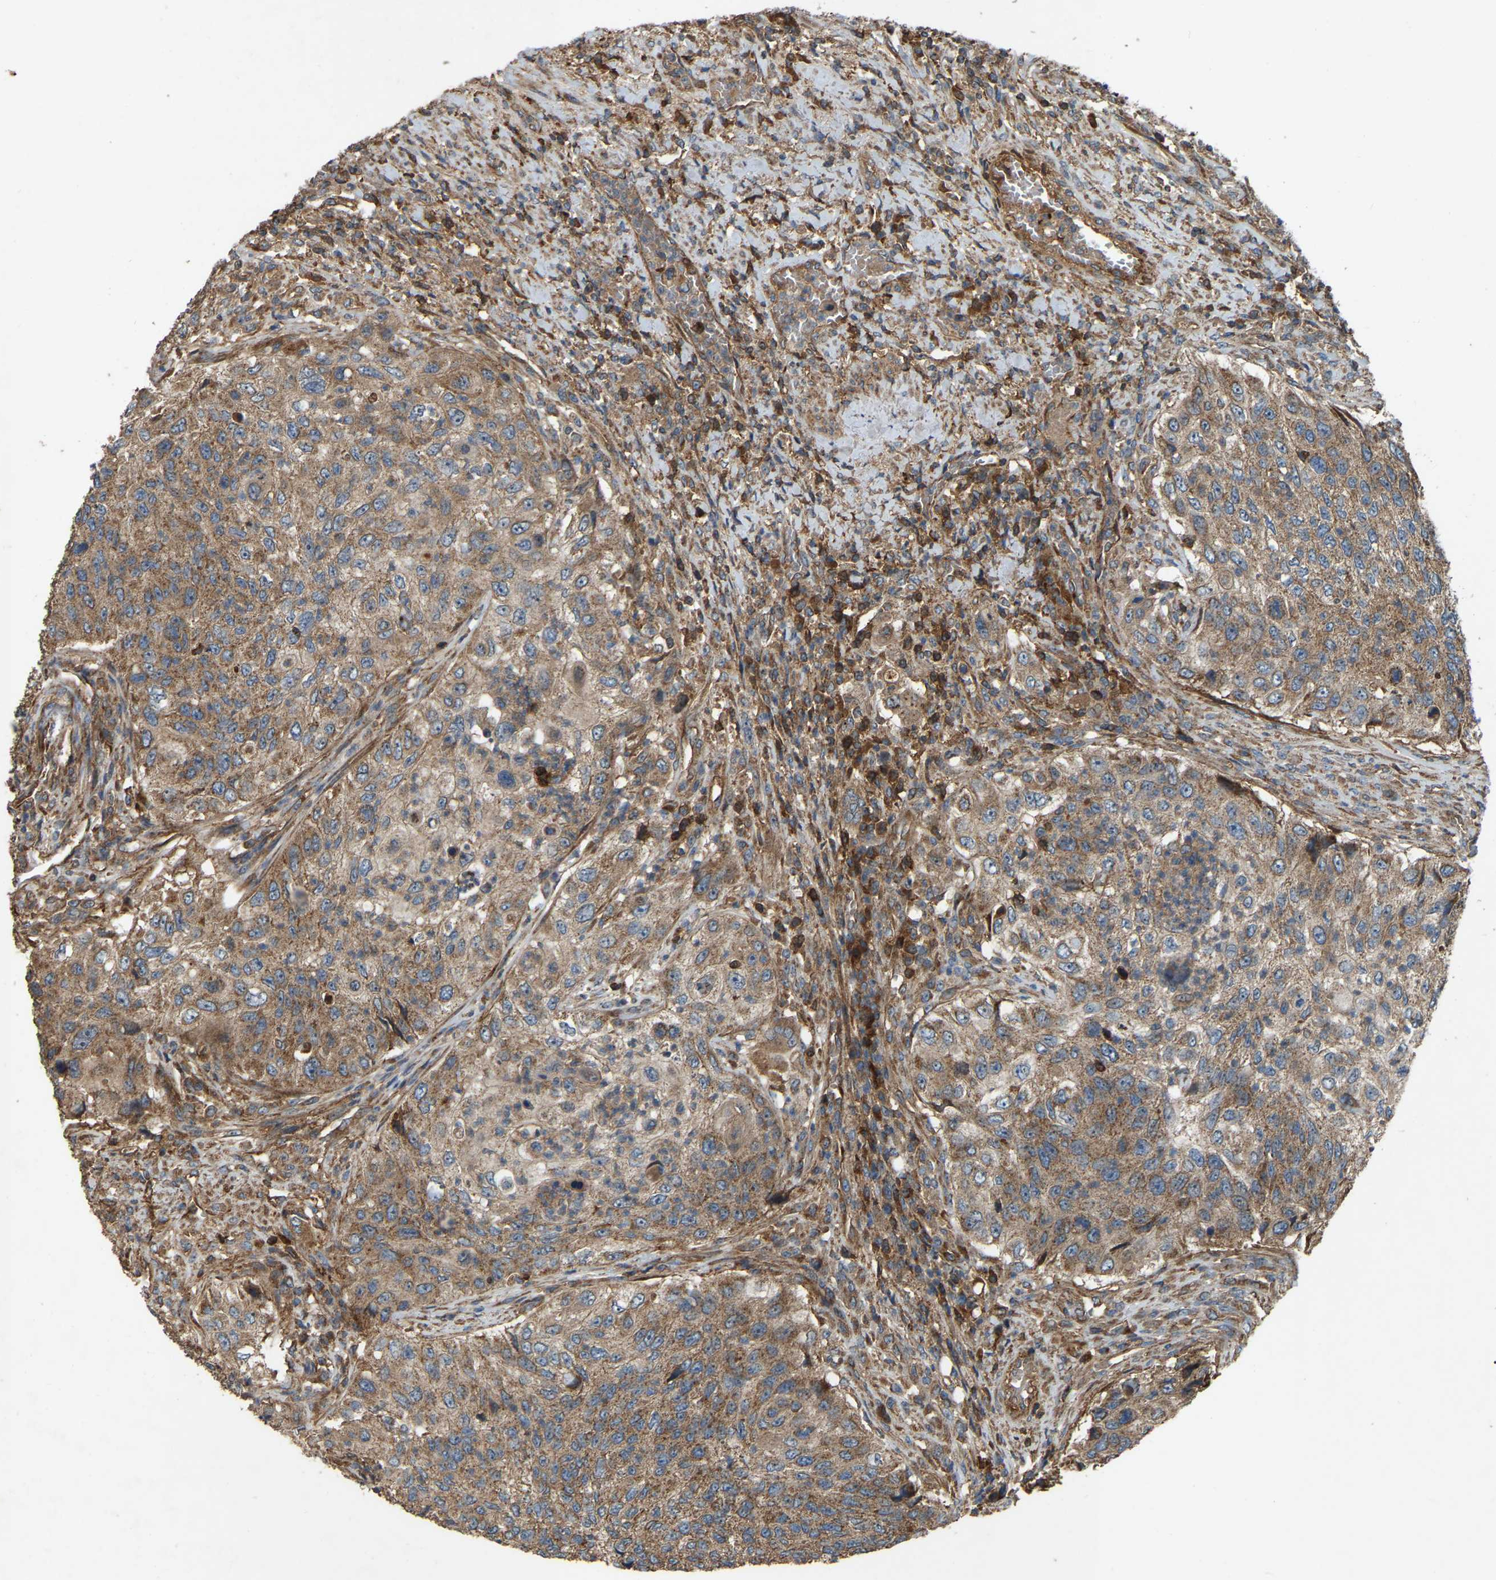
{"staining": {"intensity": "moderate", "quantity": ">75%", "location": "cytoplasmic/membranous"}, "tissue": "urothelial cancer", "cell_type": "Tumor cells", "image_type": "cancer", "snomed": [{"axis": "morphology", "description": "Urothelial carcinoma, High grade"}, {"axis": "topography", "description": "Urinary bladder"}], "caption": "There is medium levels of moderate cytoplasmic/membranous expression in tumor cells of urothelial cancer, as demonstrated by immunohistochemical staining (brown color).", "gene": "SAMD9L", "patient": {"sex": "female", "age": 60}}